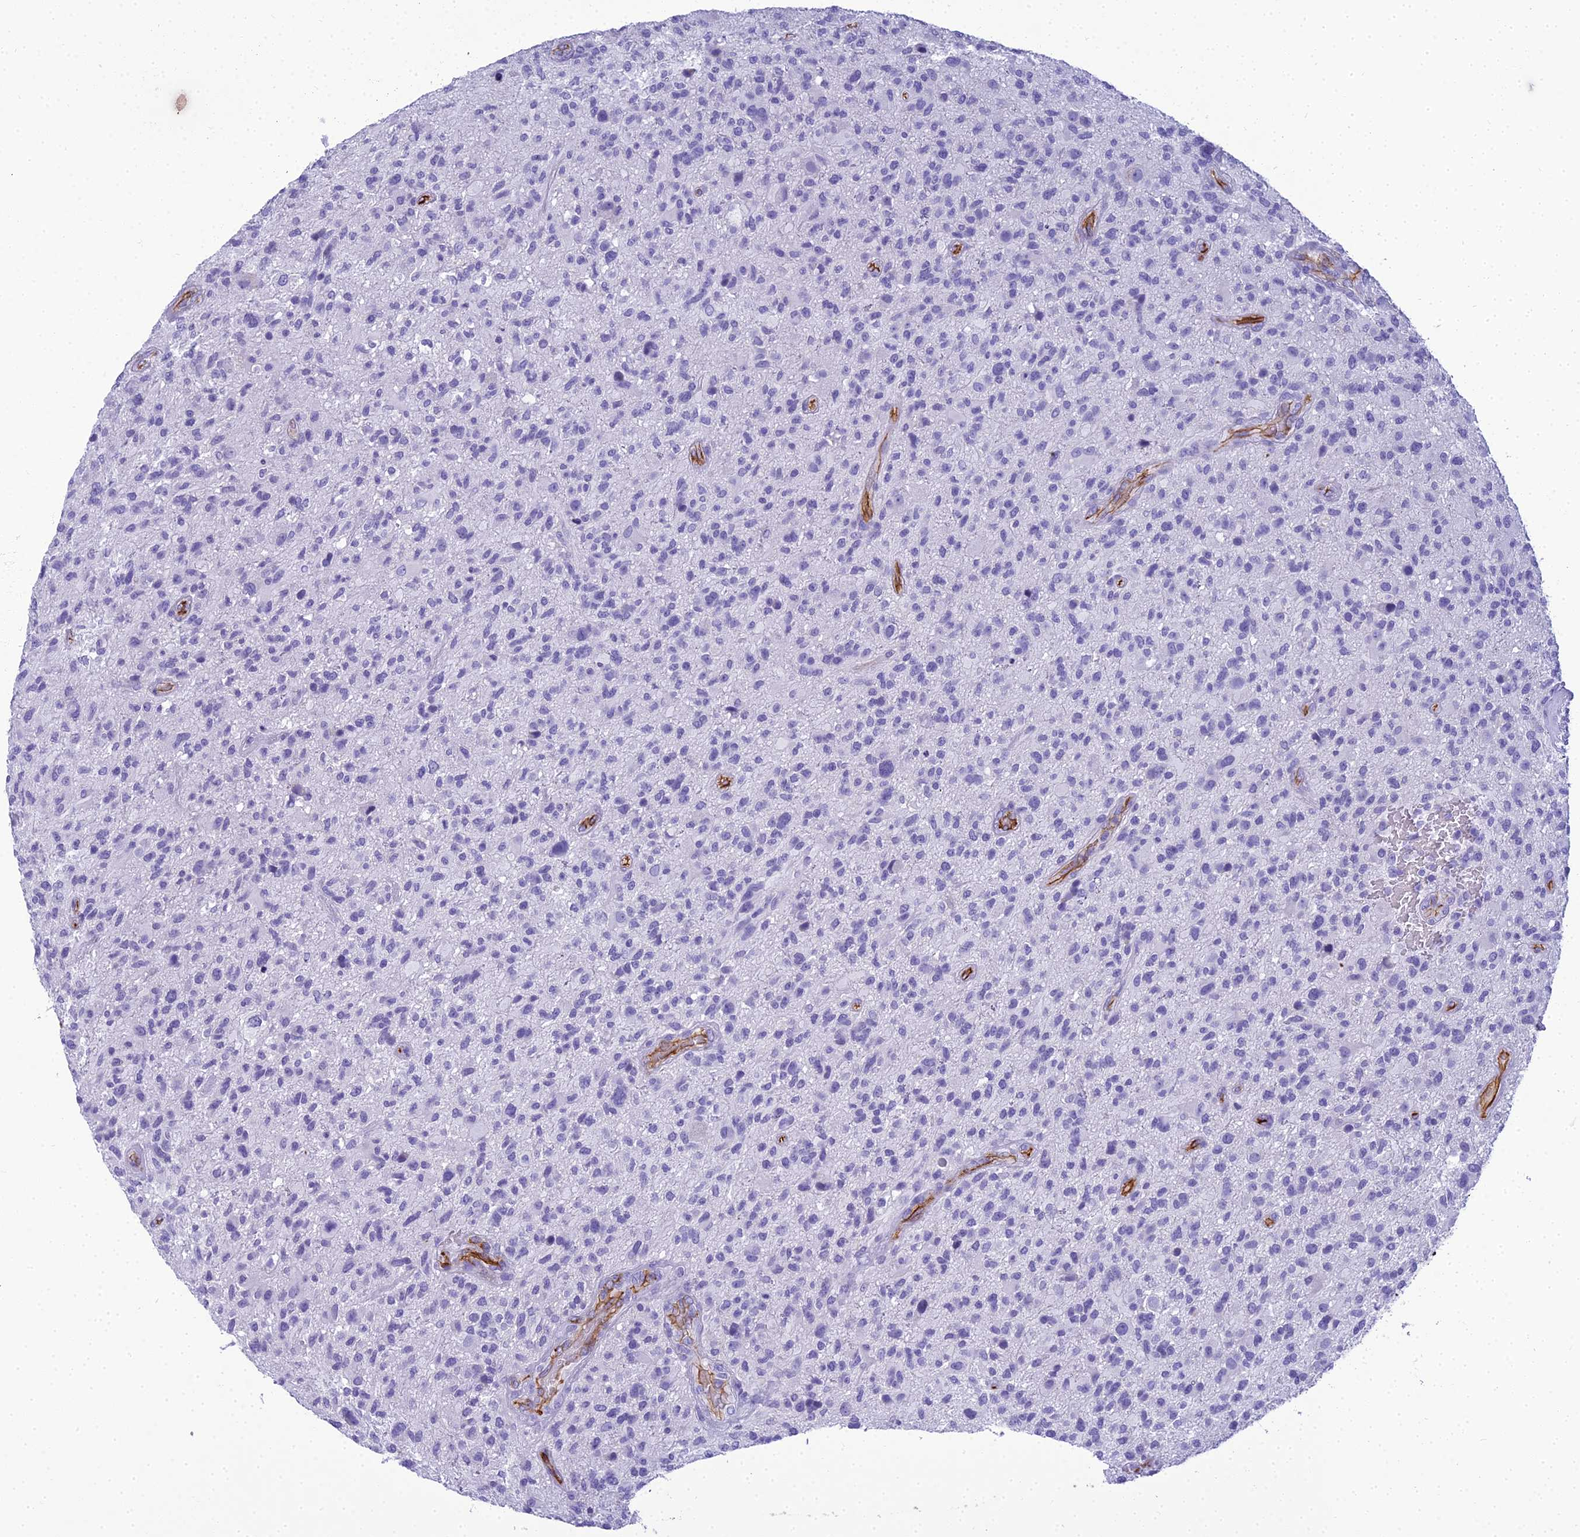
{"staining": {"intensity": "negative", "quantity": "none", "location": "none"}, "tissue": "glioma", "cell_type": "Tumor cells", "image_type": "cancer", "snomed": [{"axis": "morphology", "description": "Glioma, malignant, High grade"}, {"axis": "topography", "description": "Brain"}], "caption": "A photomicrograph of glioma stained for a protein displays no brown staining in tumor cells.", "gene": "NINJ1", "patient": {"sex": "male", "age": 47}}